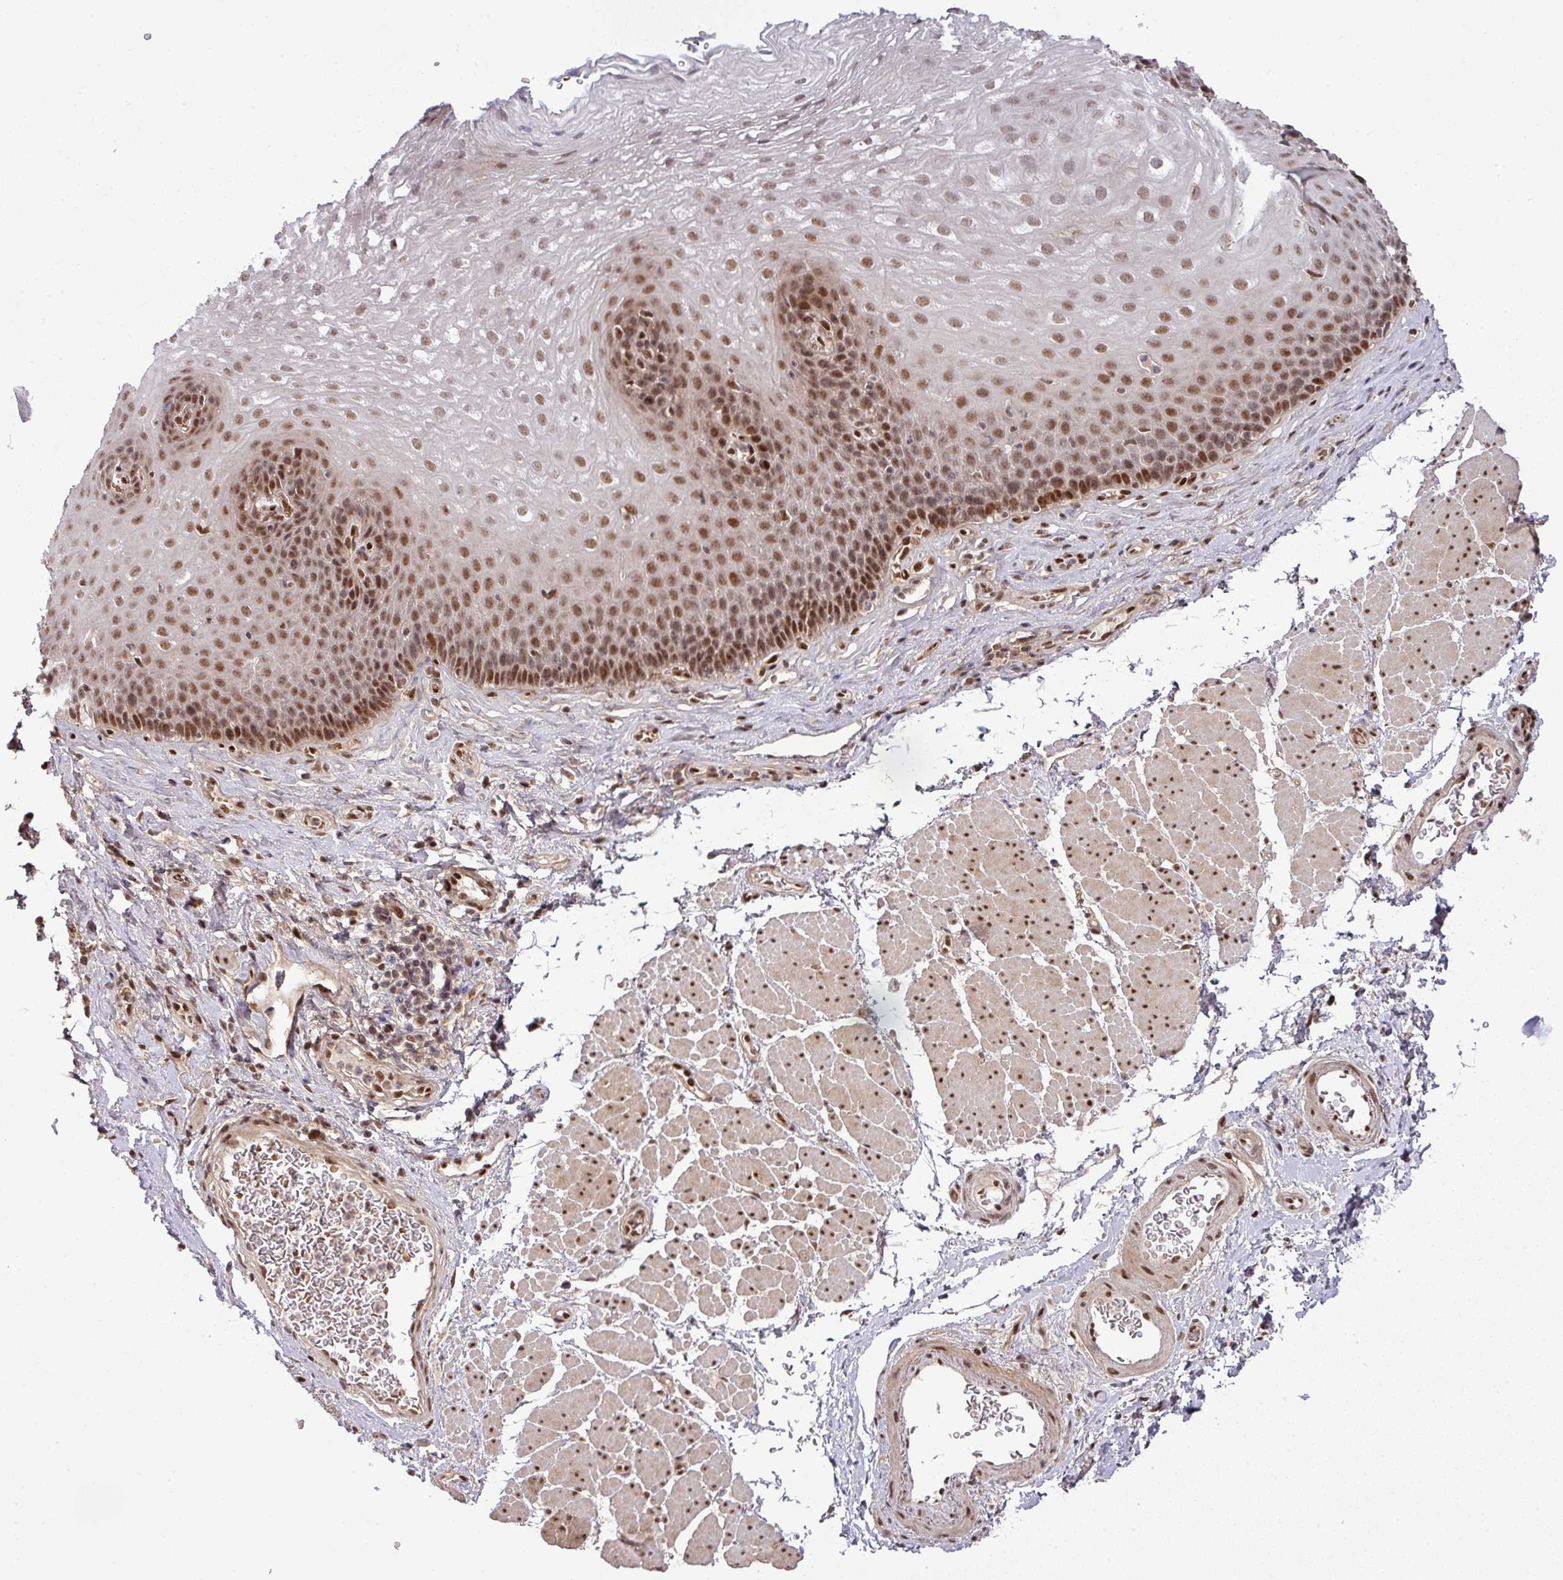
{"staining": {"intensity": "strong", "quantity": ">75%", "location": "nuclear"}, "tissue": "esophagus", "cell_type": "Squamous epithelial cells", "image_type": "normal", "snomed": [{"axis": "morphology", "description": "Normal tissue, NOS"}, {"axis": "topography", "description": "Esophagus"}], "caption": "IHC histopathology image of normal esophagus stained for a protein (brown), which demonstrates high levels of strong nuclear positivity in approximately >75% of squamous epithelial cells.", "gene": "CIC", "patient": {"sex": "female", "age": 66}}